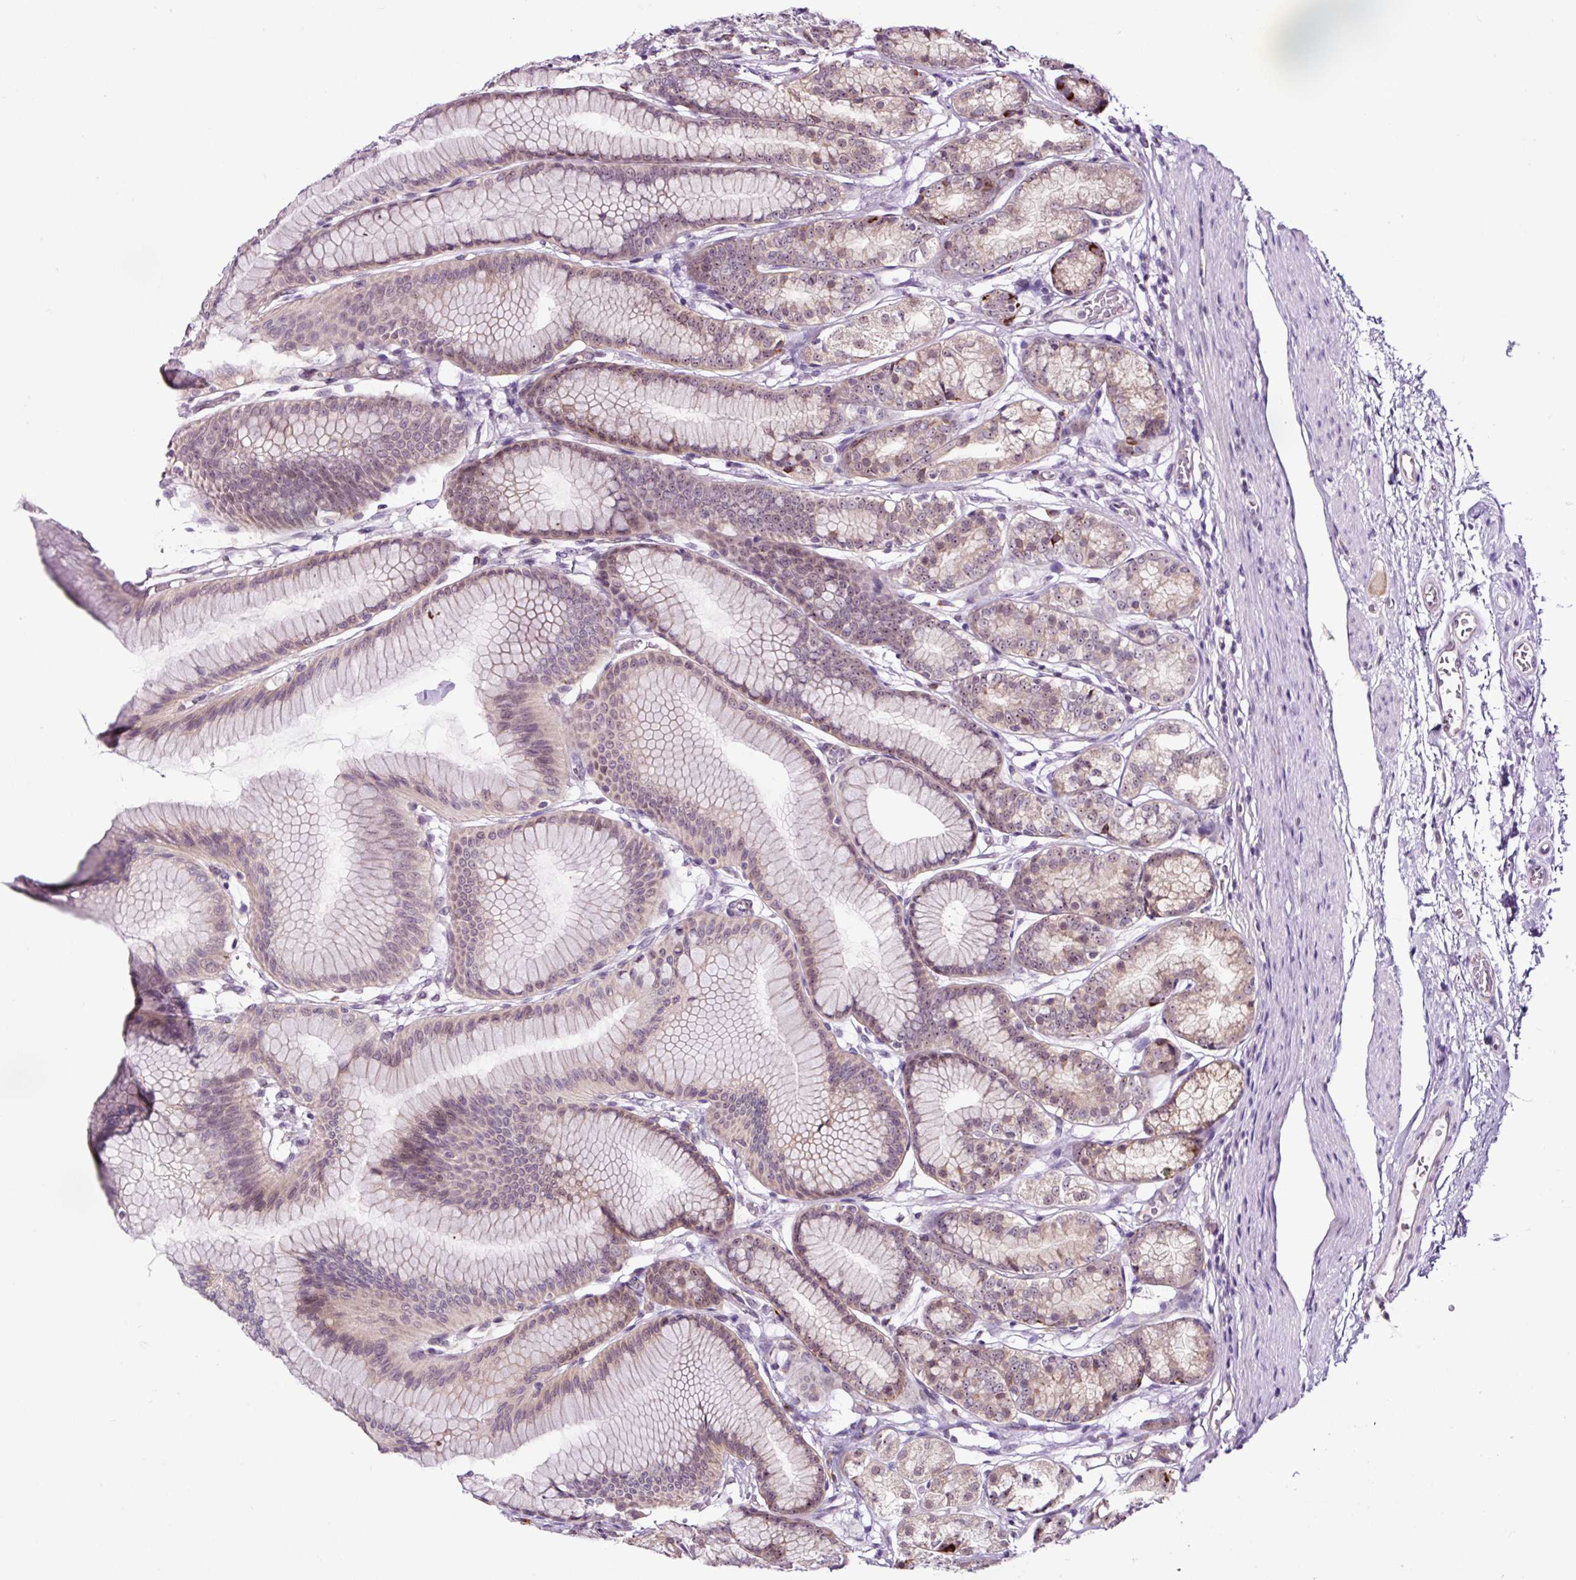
{"staining": {"intensity": "moderate", "quantity": ">75%", "location": "cytoplasmic/membranous,nuclear"}, "tissue": "stomach", "cell_type": "Glandular cells", "image_type": "normal", "snomed": [{"axis": "morphology", "description": "Normal tissue, NOS"}, {"axis": "morphology", "description": "Adenocarcinoma, NOS"}, {"axis": "morphology", "description": "Adenocarcinoma, High grade"}, {"axis": "topography", "description": "Stomach, upper"}, {"axis": "topography", "description": "Stomach"}], "caption": "A high-resolution photomicrograph shows IHC staining of benign stomach, which exhibits moderate cytoplasmic/membranous,nuclear positivity in about >75% of glandular cells.", "gene": "NOM1", "patient": {"sex": "female", "age": 65}}